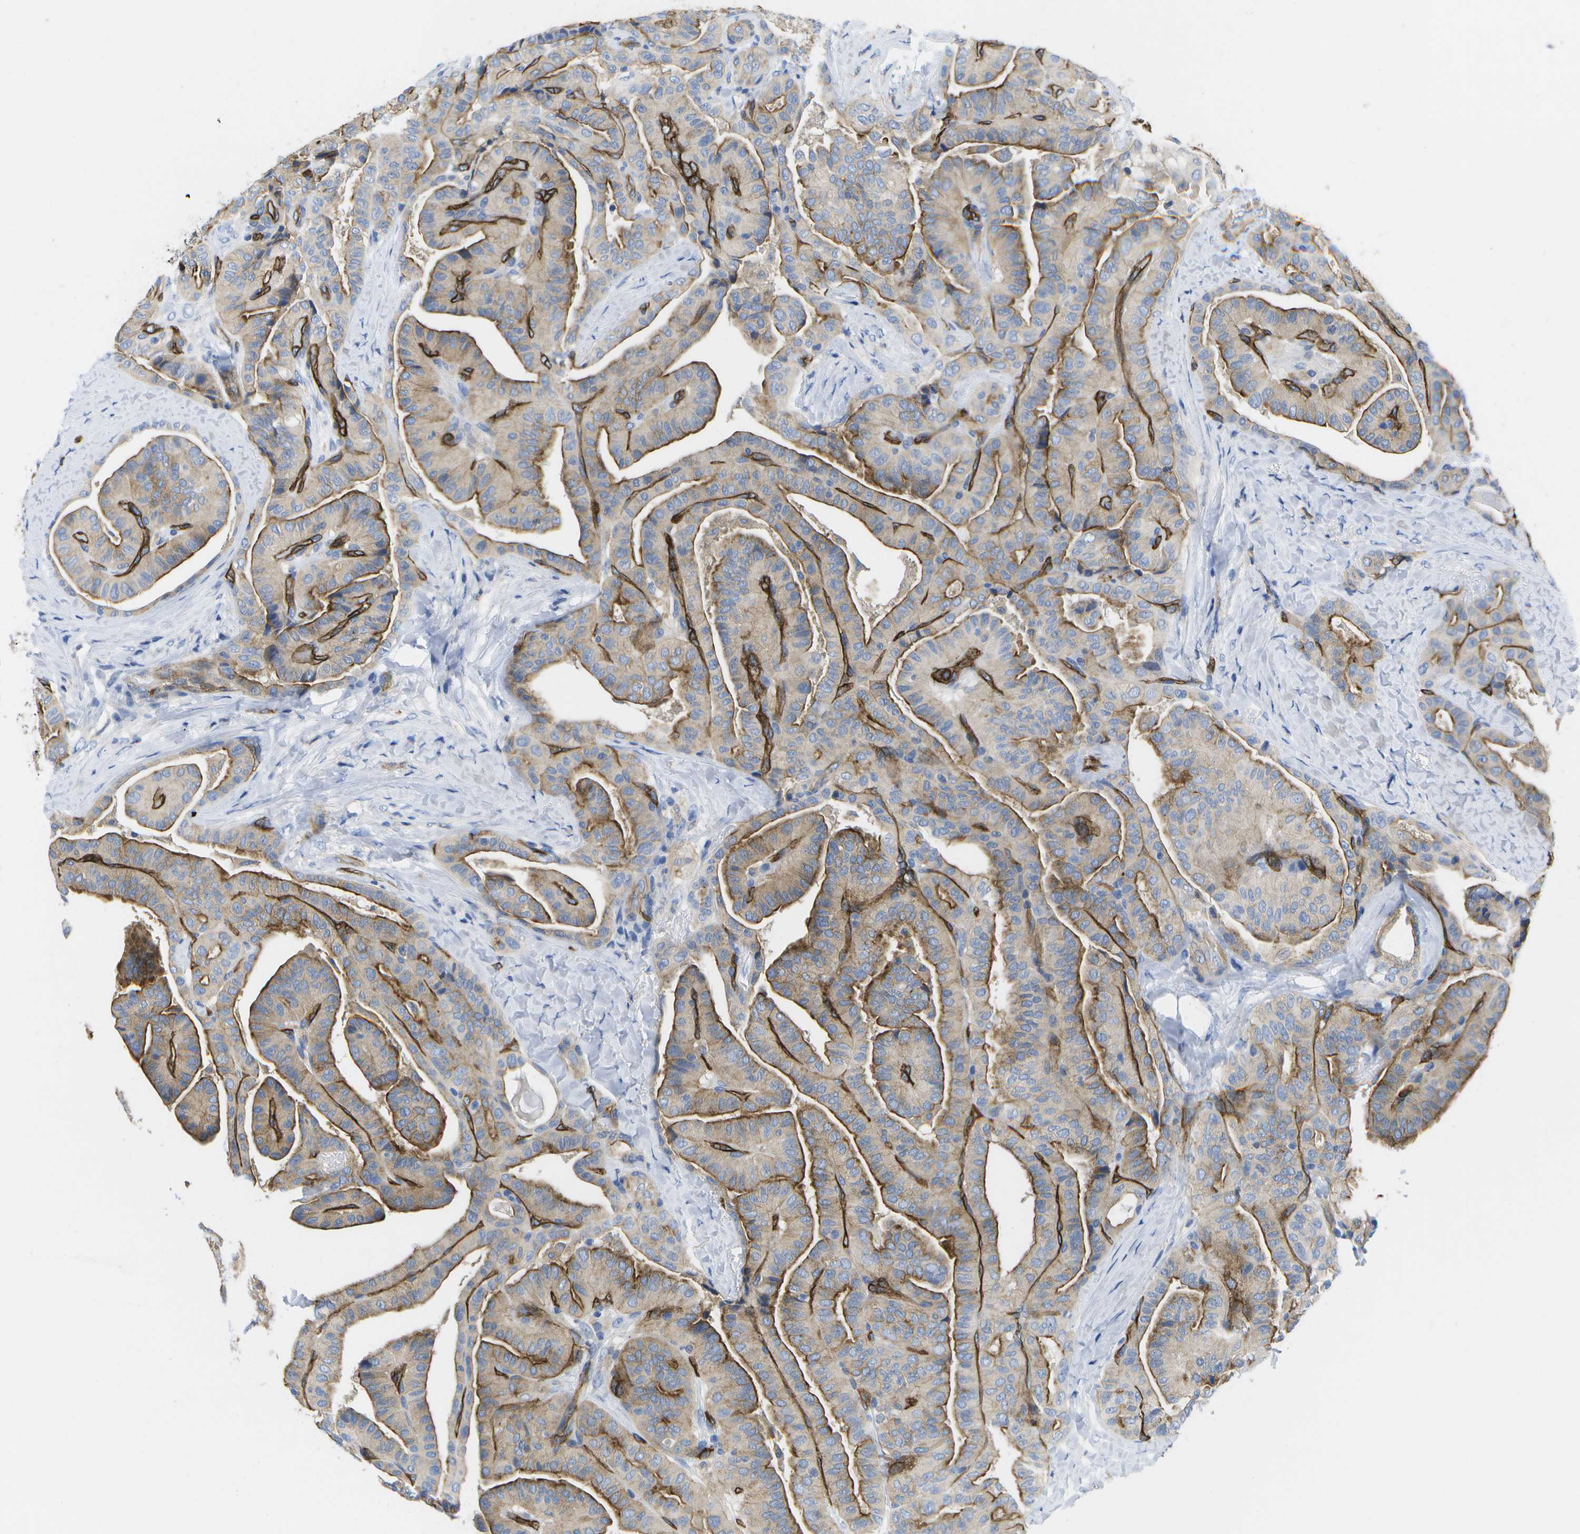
{"staining": {"intensity": "moderate", "quantity": "25%-75%", "location": "cytoplasmic/membranous"}, "tissue": "thyroid cancer", "cell_type": "Tumor cells", "image_type": "cancer", "snomed": [{"axis": "morphology", "description": "Papillary adenocarcinoma, NOS"}, {"axis": "topography", "description": "Thyroid gland"}], "caption": "This image shows thyroid cancer (papillary adenocarcinoma) stained with IHC to label a protein in brown. The cytoplasmic/membranous of tumor cells show moderate positivity for the protein. Nuclei are counter-stained blue.", "gene": "DYSF", "patient": {"sex": "male", "age": 77}}